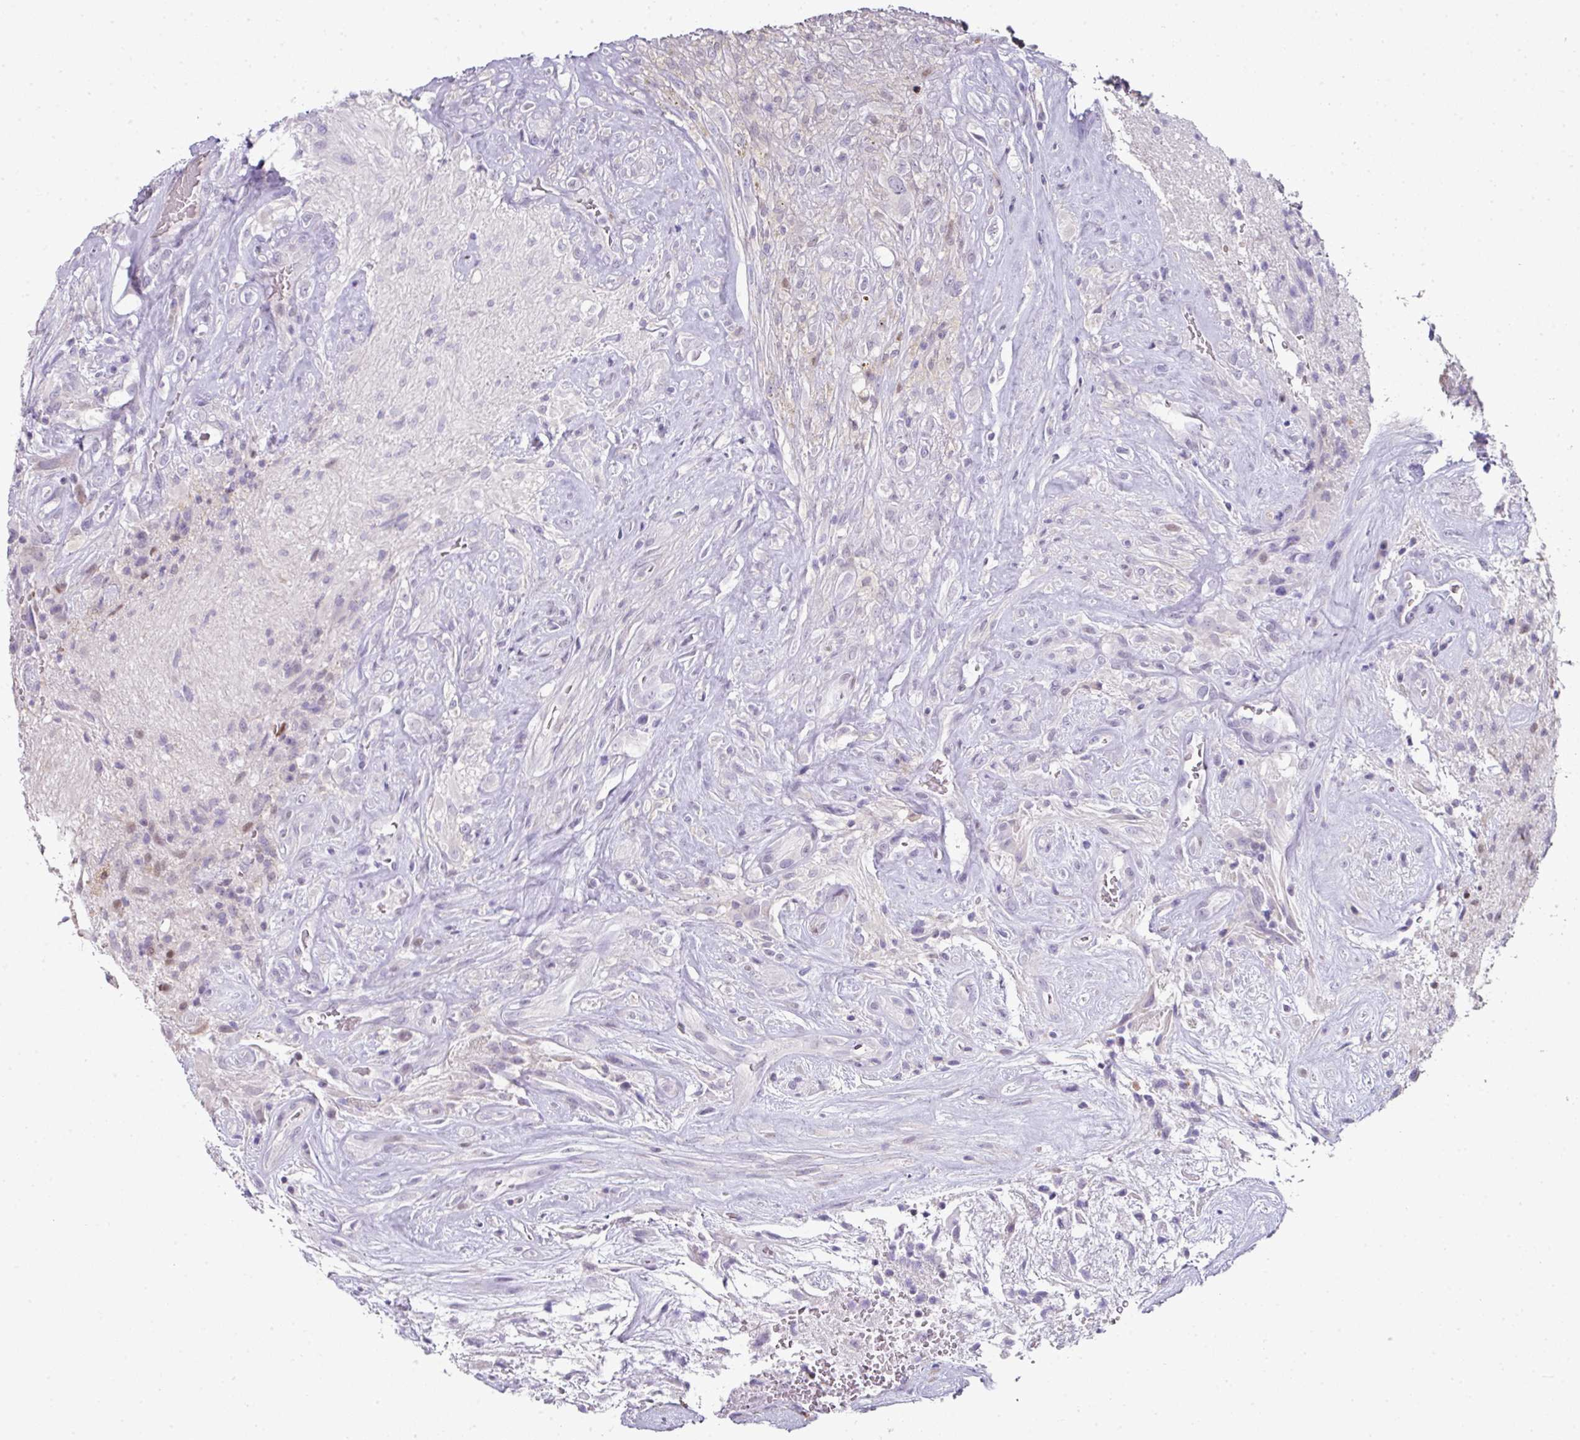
{"staining": {"intensity": "negative", "quantity": "none", "location": "none"}, "tissue": "glioma", "cell_type": "Tumor cells", "image_type": "cancer", "snomed": [{"axis": "morphology", "description": "Glioma, malignant, High grade"}, {"axis": "topography", "description": "Brain"}], "caption": "This is a image of immunohistochemistry (IHC) staining of glioma, which shows no positivity in tumor cells.", "gene": "ANKRD18A", "patient": {"sex": "male", "age": 56}}